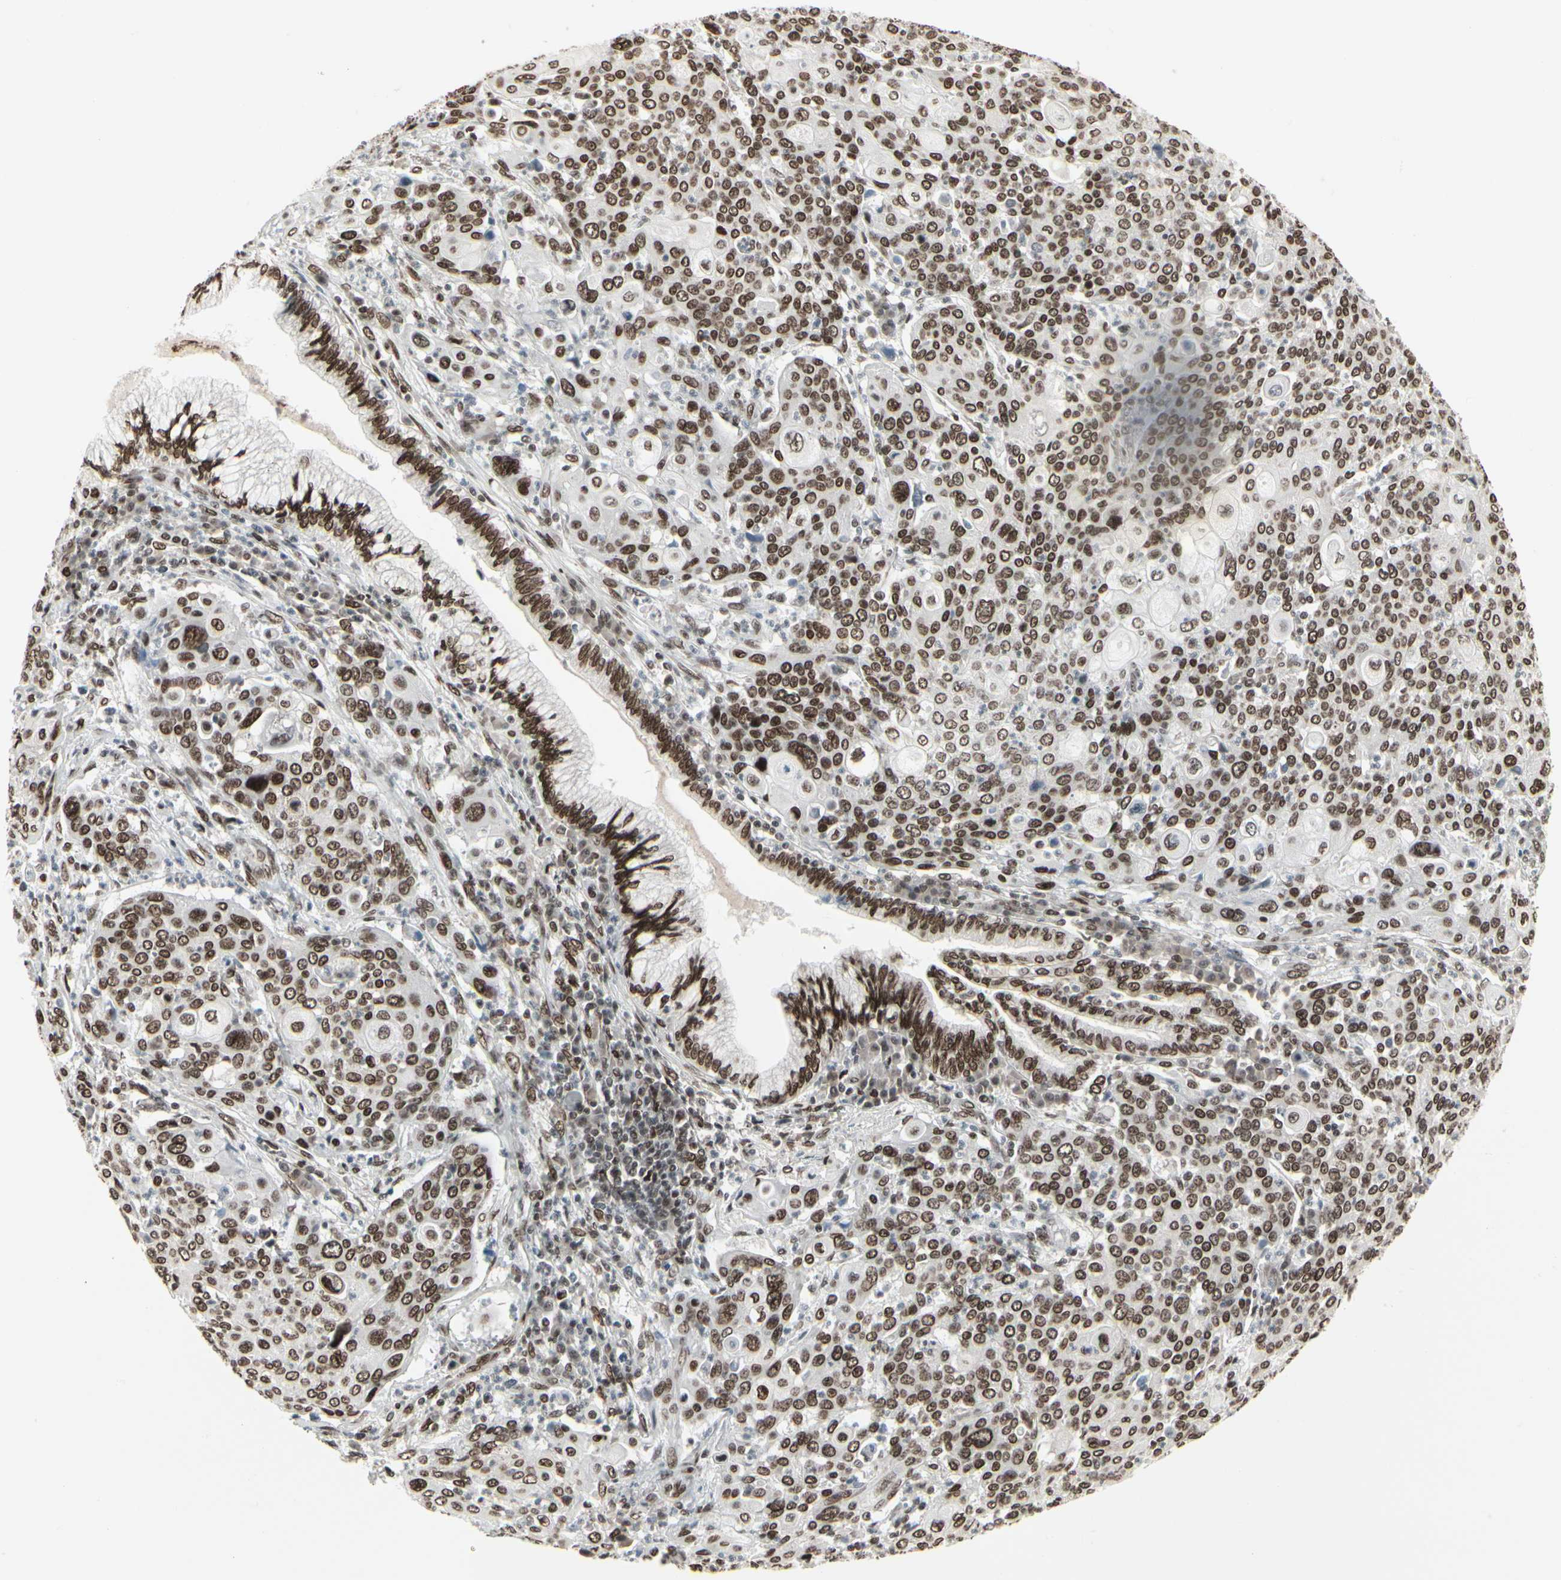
{"staining": {"intensity": "strong", "quantity": ">75%", "location": "nuclear"}, "tissue": "cervical cancer", "cell_type": "Tumor cells", "image_type": "cancer", "snomed": [{"axis": "morphology", "description": "Squamous cell carcinoma, NOS"}, {"axis": "topography", "description": "Cervix"}], "caption": "This is an image of immunohistochemistry (IHC) staining of cervical squamous cell carcinoma, which shows strong expression in the nuclear of tumor cells.", "gene": "HMG20A", "patient": {"sex": "female", "age": 40}}